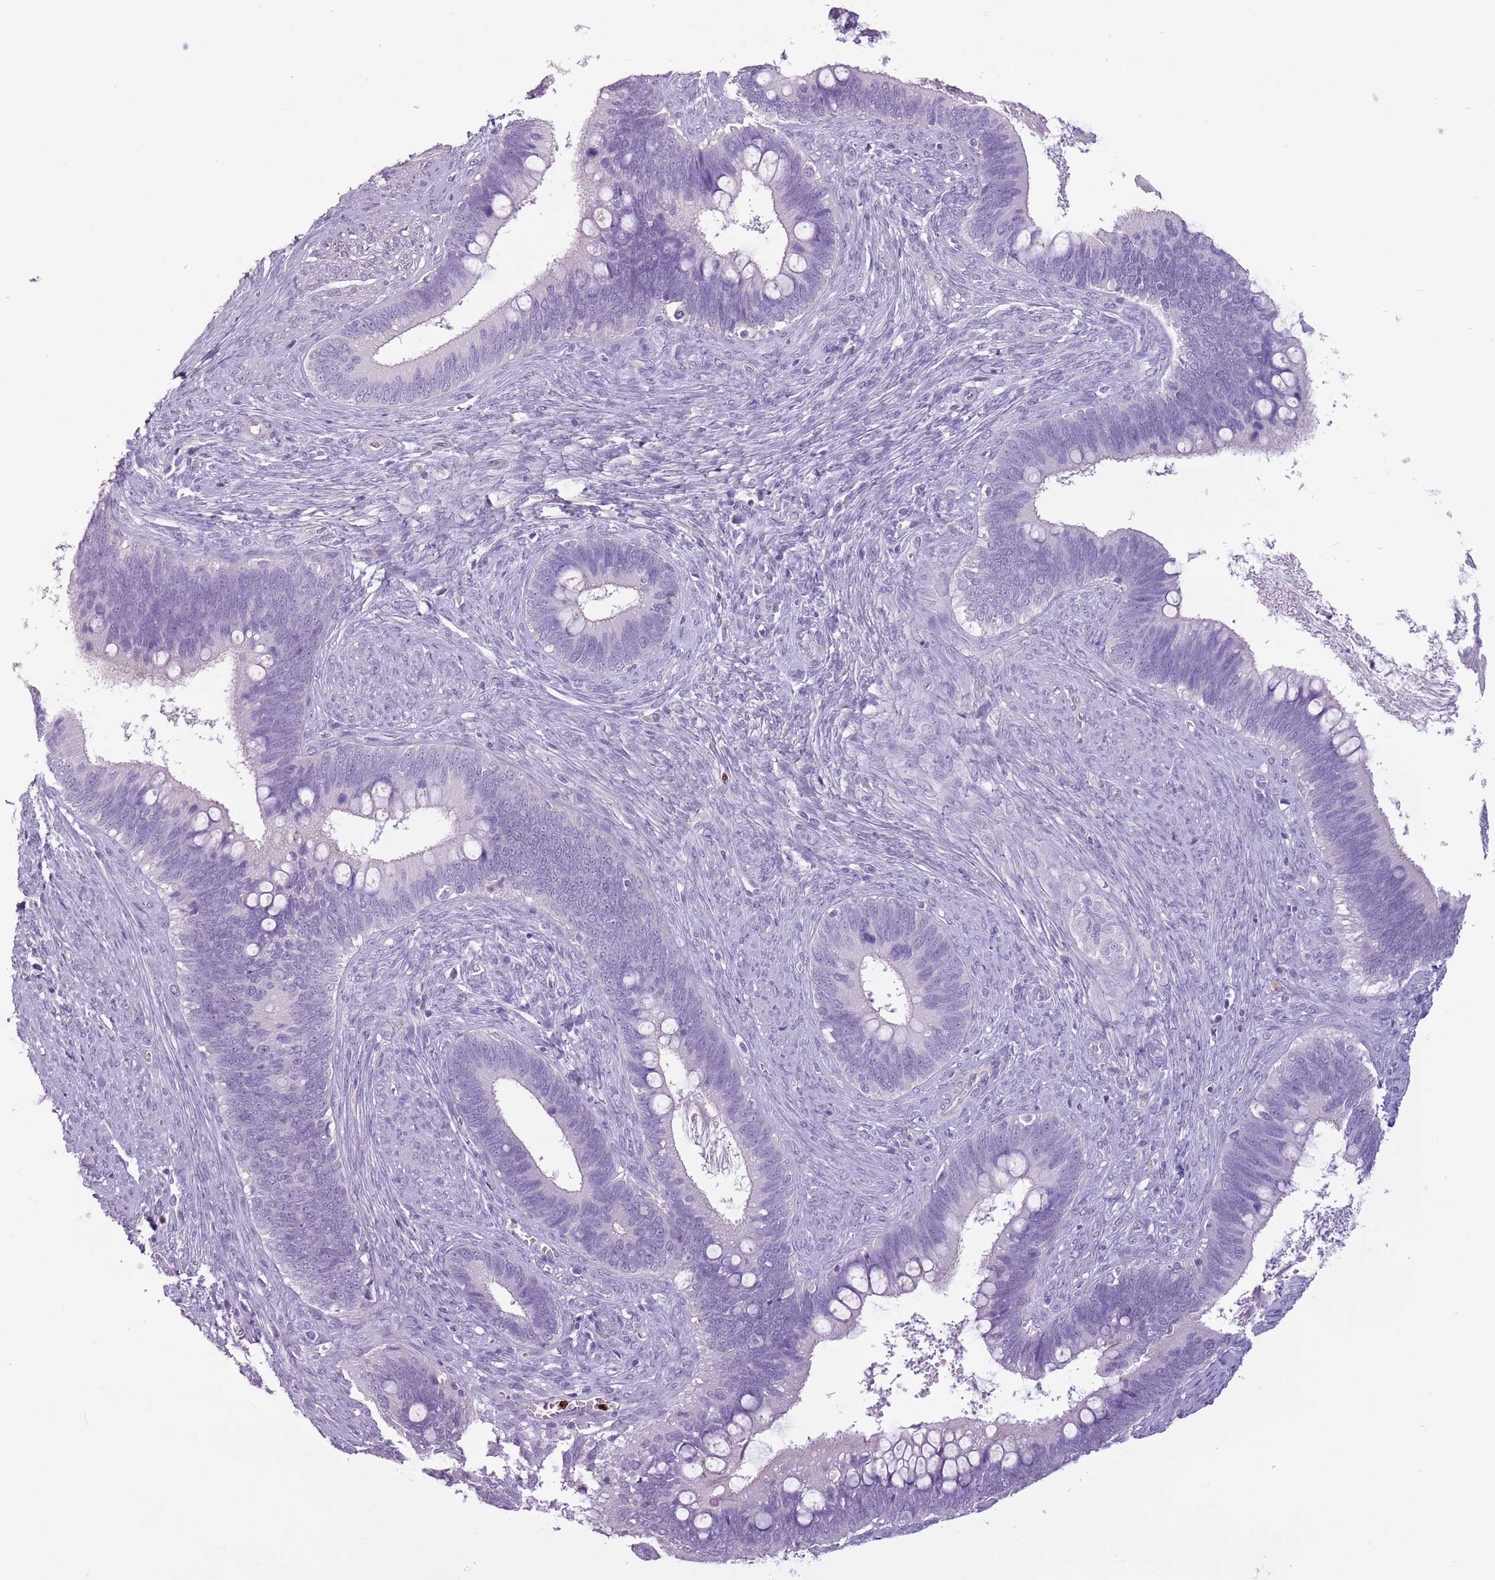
{"staining": {"intensity": "negative", "quantity": "none", "location": "none"}, "tissue": "cervical cancer", "cell_type": "Tumor cells", "image_type": "cancer", "snomed": [{"axis": "morphology", "description": "Adenocarcinoma, NOS"}, {"axis": "topography", "description": "Cervix"}], "caption": "DAB (3,3'-diaminobenzidine) immunohistochemical staining of human adenocarcinoma (cervical) exhibits no significant expression in tumor cells. (DAB immunohistochemistry, high magnification).", "gene": "CELF6", "patient": {"sex": "female", "age": 42}}